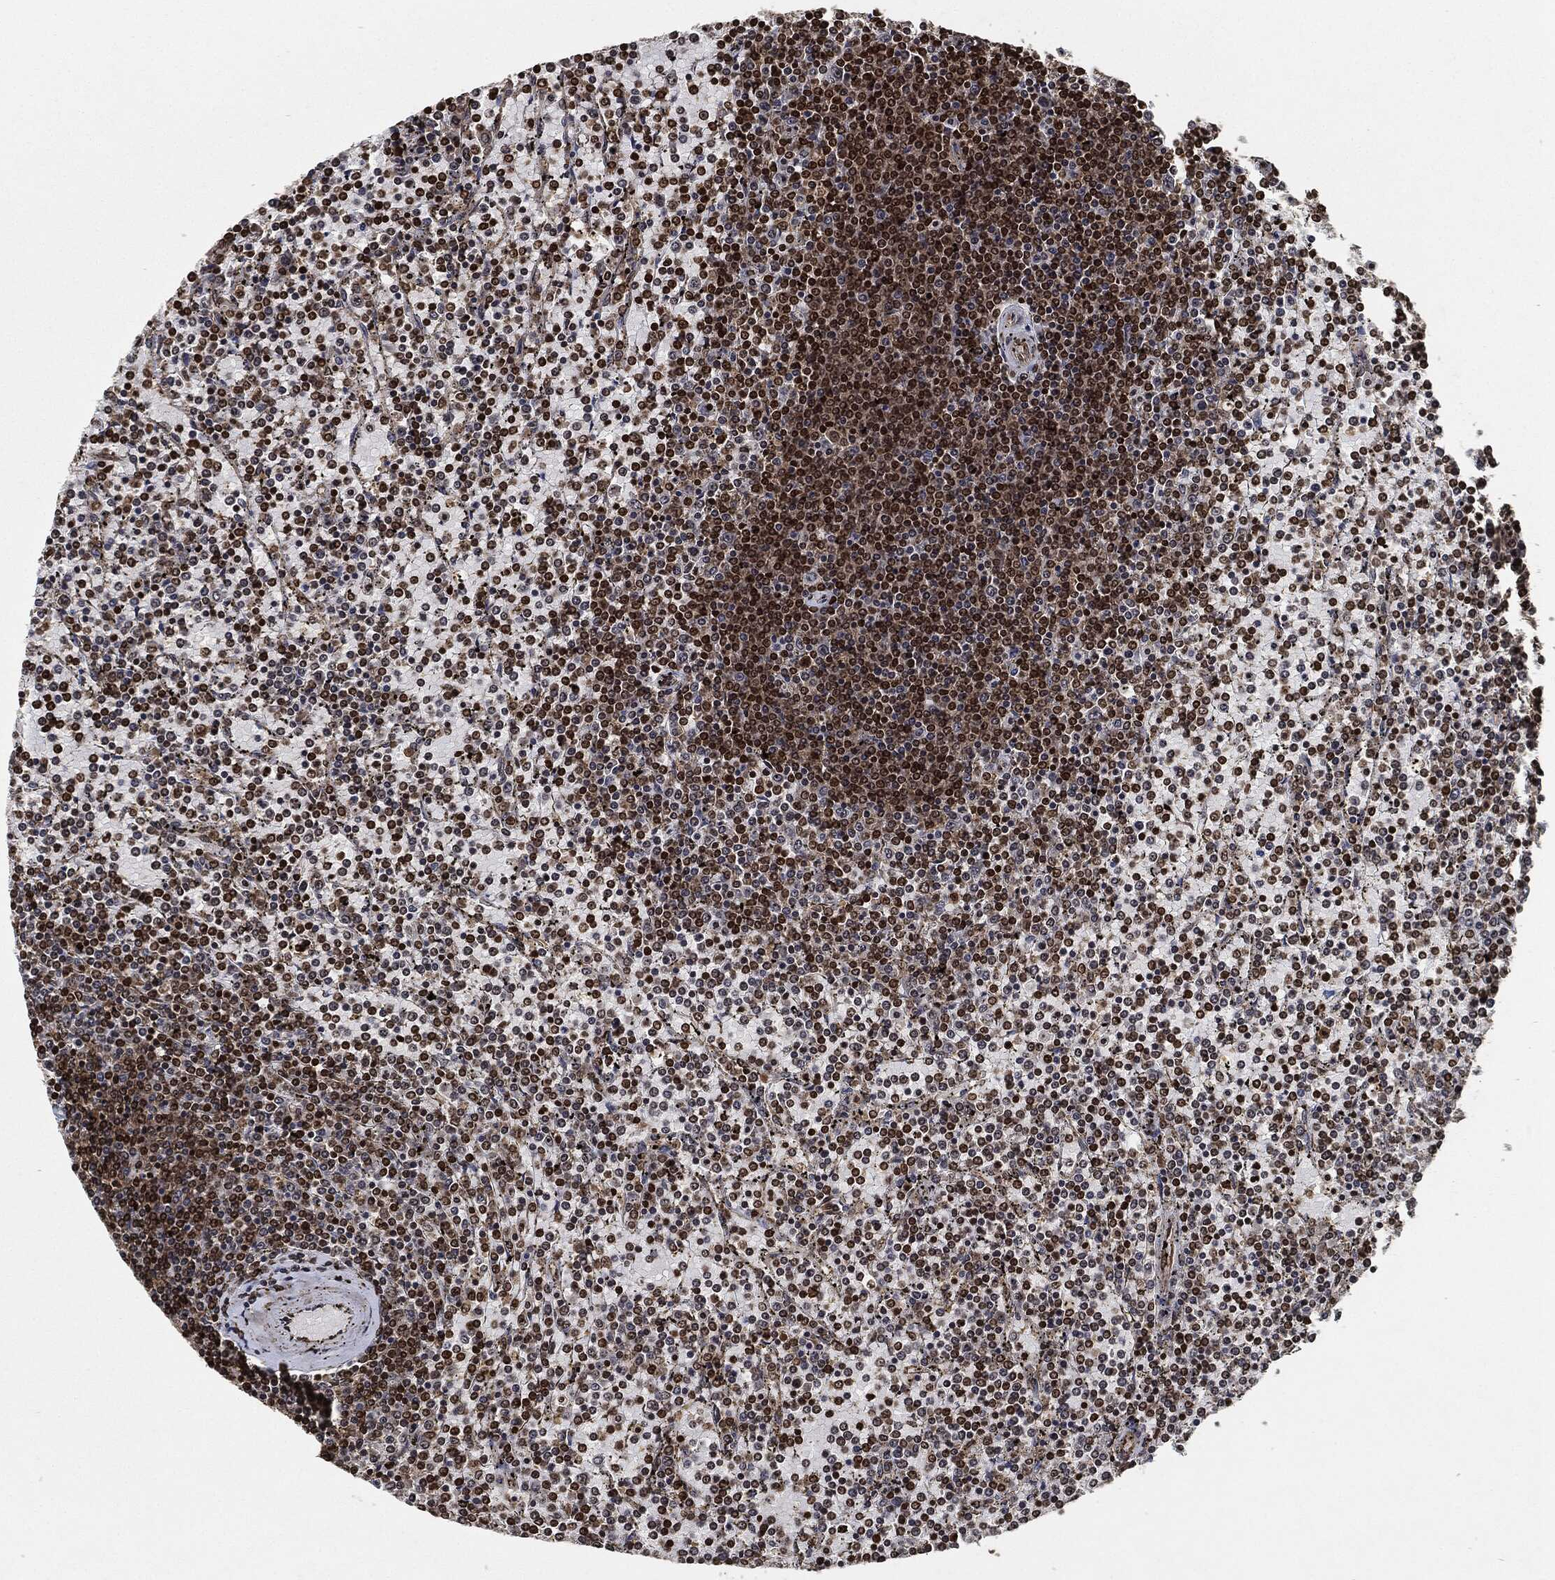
{"staining": {"intensity": "moderate", "quantity": ">75%", "location": "nuclear"}, "tissue": "lymphoma", "cell_type": "Tumor cells", "image_type": "cancer", "snomed": [{"axis": "morphology", "description": "Malignant lymphoma, non-Hodgkin's type, Low grade"}, {"axis": "topography", "description": "Spleen"}], "caption": "Immunohistochemical staining of malignant lymphoma, non-Hodgkin's type (low-grade) demonstrates medium levels of moderate nuclear protein staining in about >75% of tumor cells. The protein of interest is shown in brown color, while the nuclei are stained blue.", "gene": "PDK1", "patient": {"sex": "female", "age": 77}}